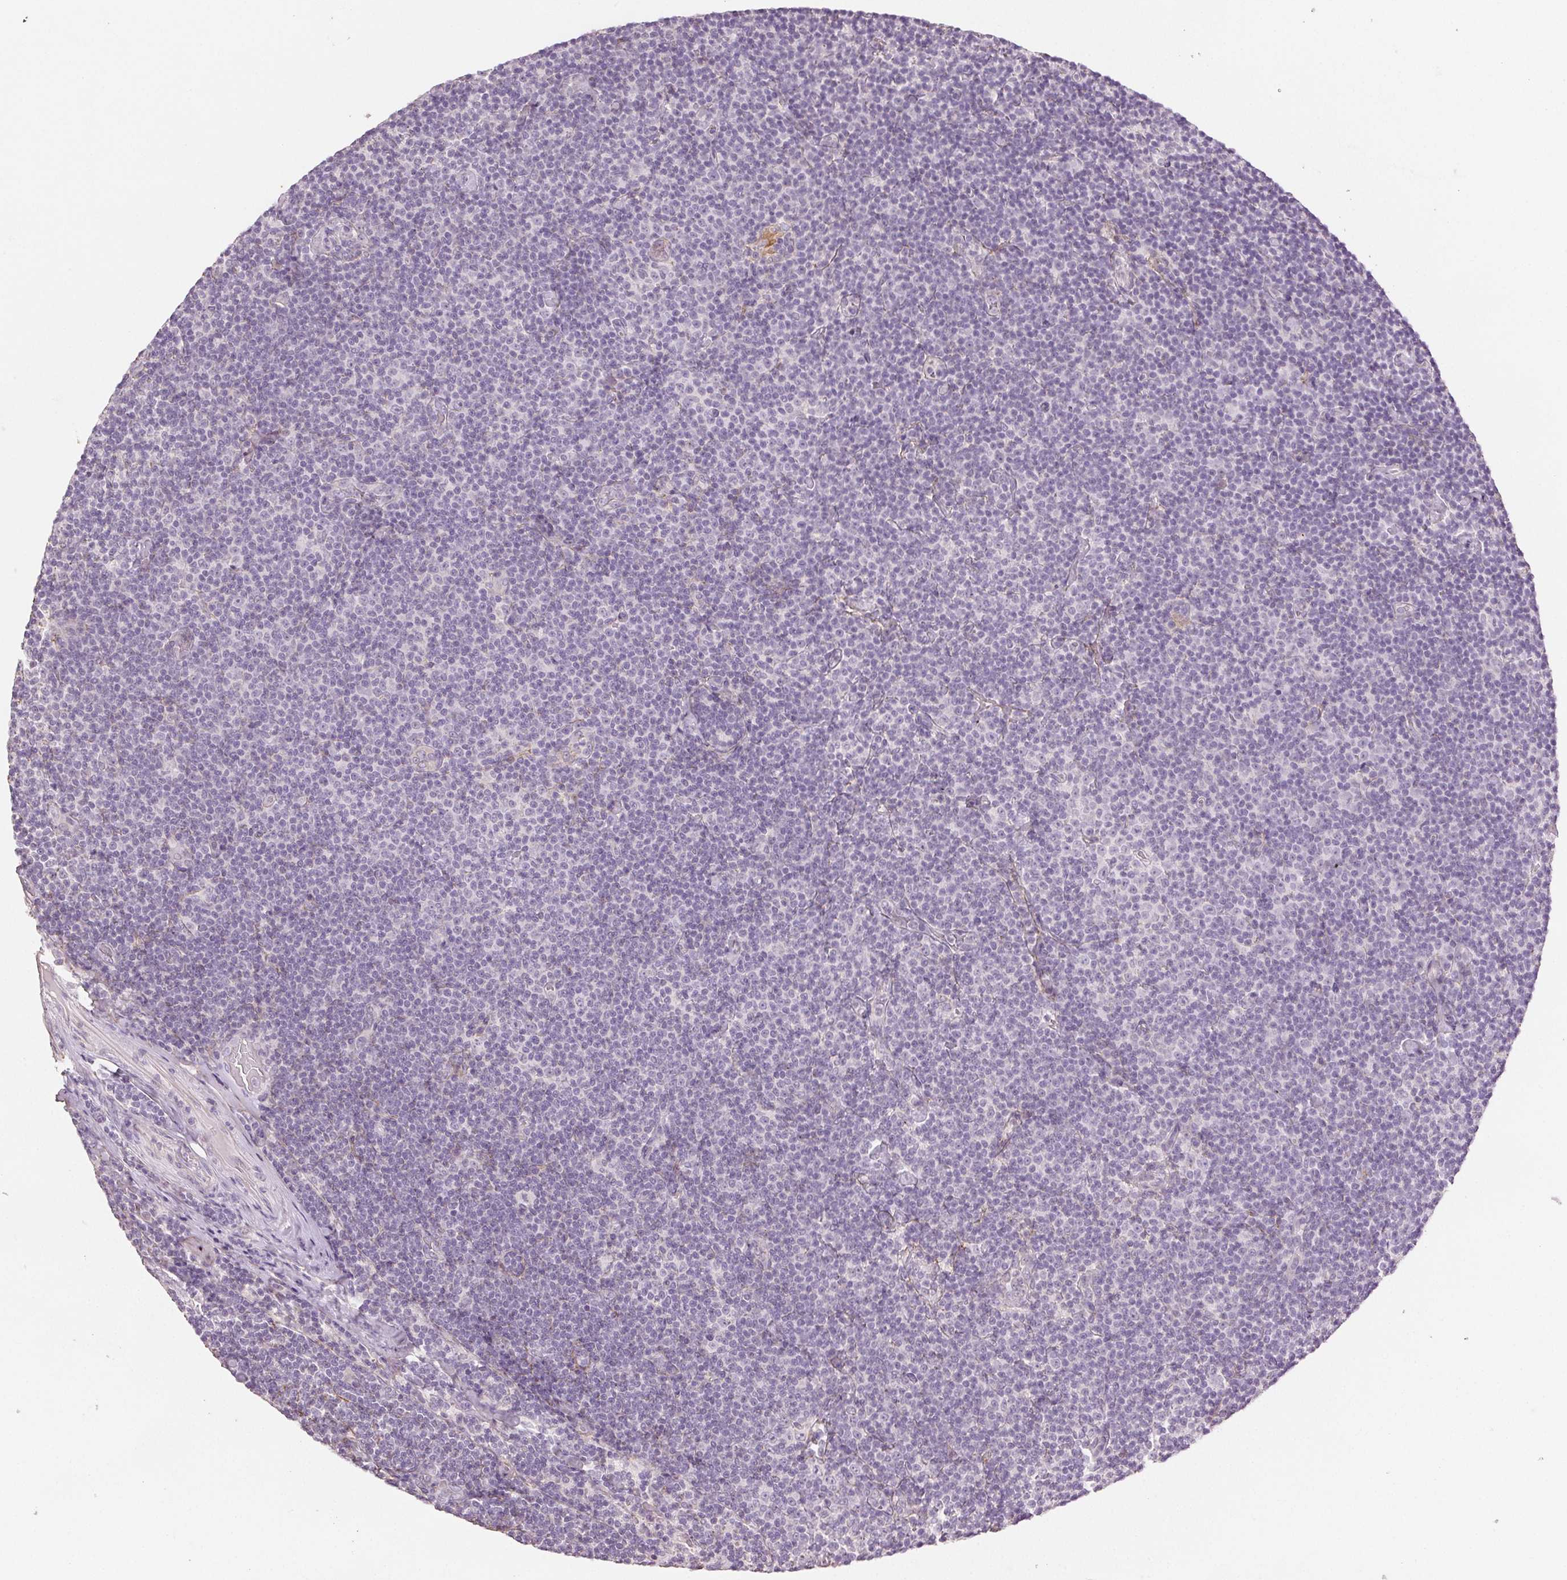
{"staining": {"intensity": "negative", "quantity": "none", "location": "none"}, "tissue": "lymphoma", "cell_type": "Tumor cells", "image_type": "cancer", "snomed": [{"axis": "morphology", "description": "Malignant lymphoma, non-Hodgkin's type, Low grade"}, {"axis": "topography", "description": "Lymph node"}], "caption": "A histopathology image of human lymphoma is negative for staining in tumor cells.", "gene": "FBN1", "patient": {"sex": "male", "age": 81}}